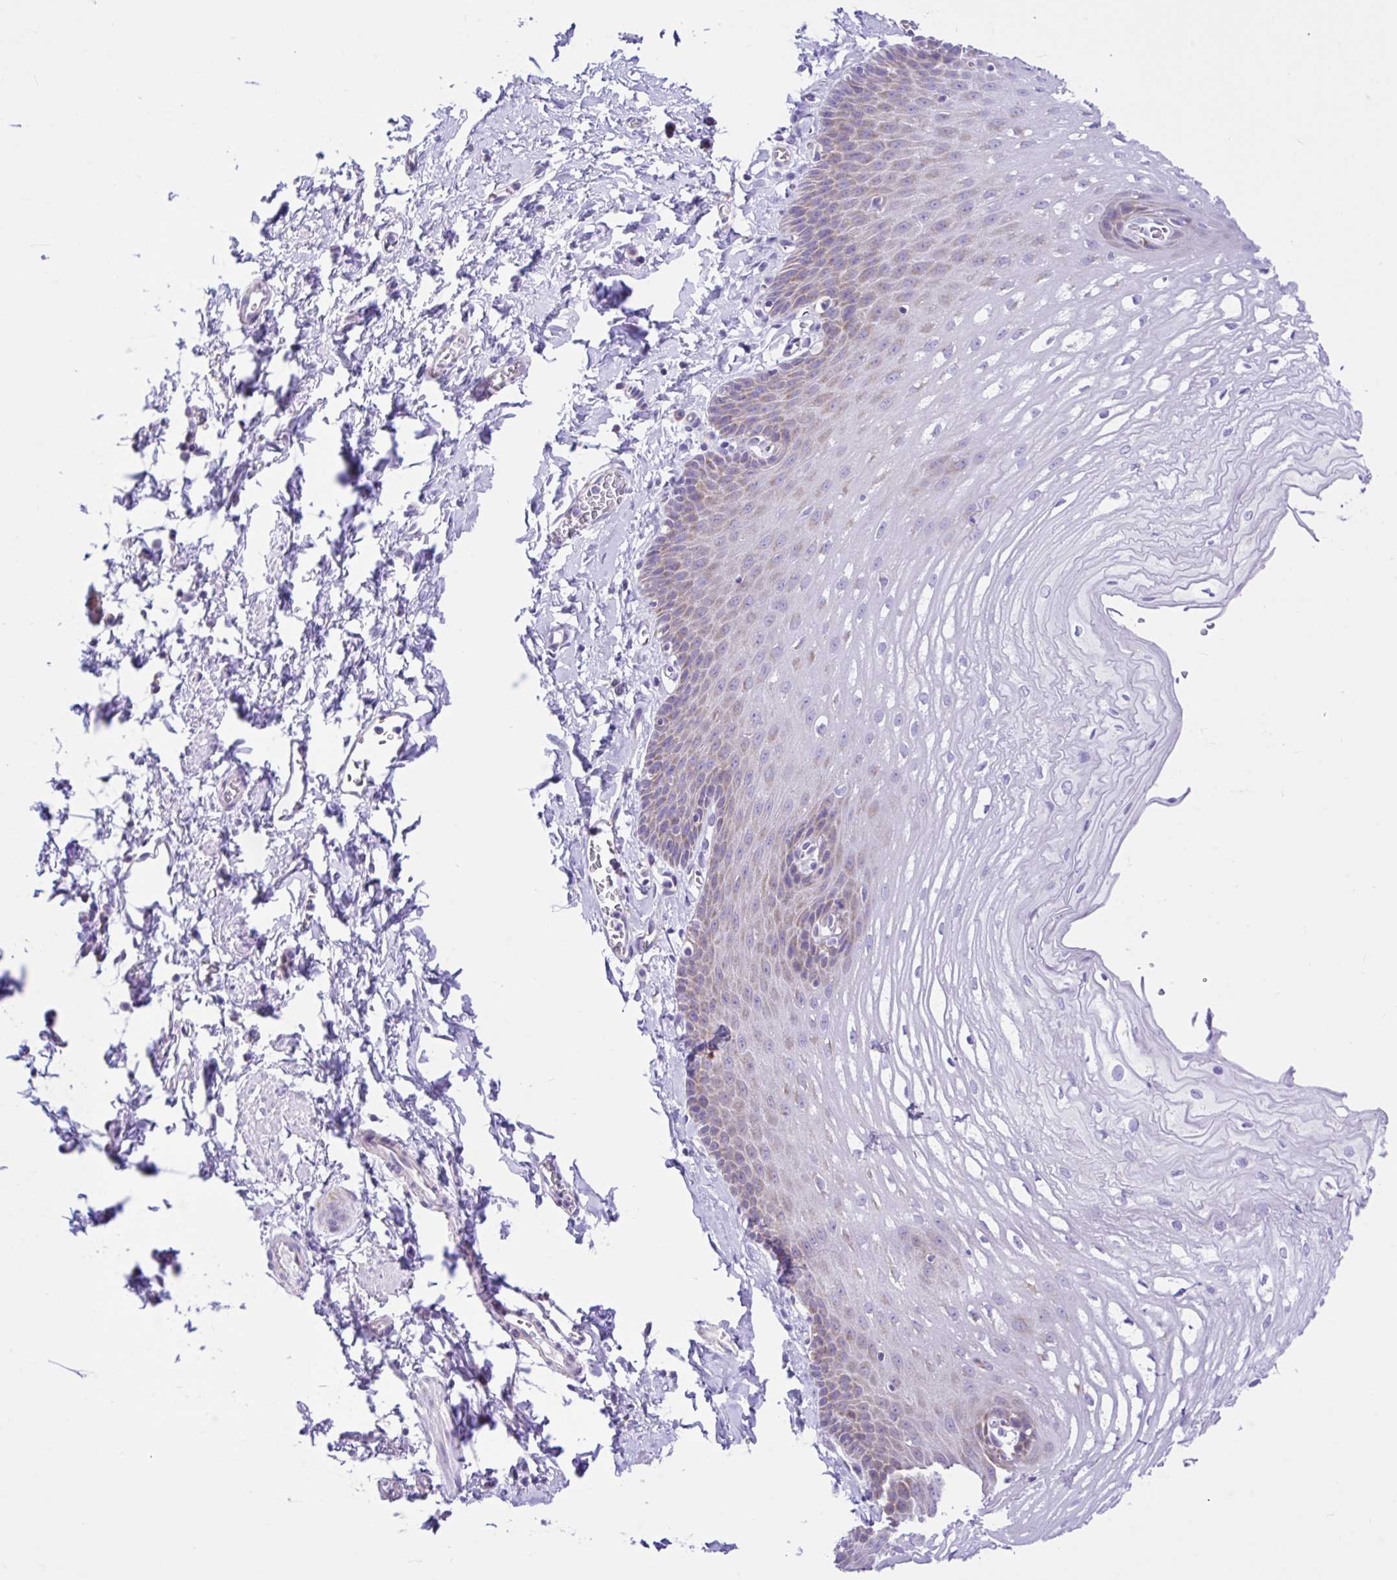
{"staining": {"intensity": "moderate", "quantity": "25%-75%", "location": "cytoplasmic/membranous"}, "tissue": "esophagus", "cell_type": "Squamous epithelial cells", "image_type": "normal", "snomed": [{"axis": "morphology", "description": "Normal tissue, NOS"}, {"axis": "topography", "description": "Esophagus"}], "caption": "Esophagus stained with DAB (3,3'-diaminobenzidine) IHC displays medium levels of moderate cytoplasmic/membranous expression in about 25%-75% of squamous epithelial cells. Nuclei are stained in blue.", "gene": "NDUFS2", "patient": {"sex": "male", "age": 70}}